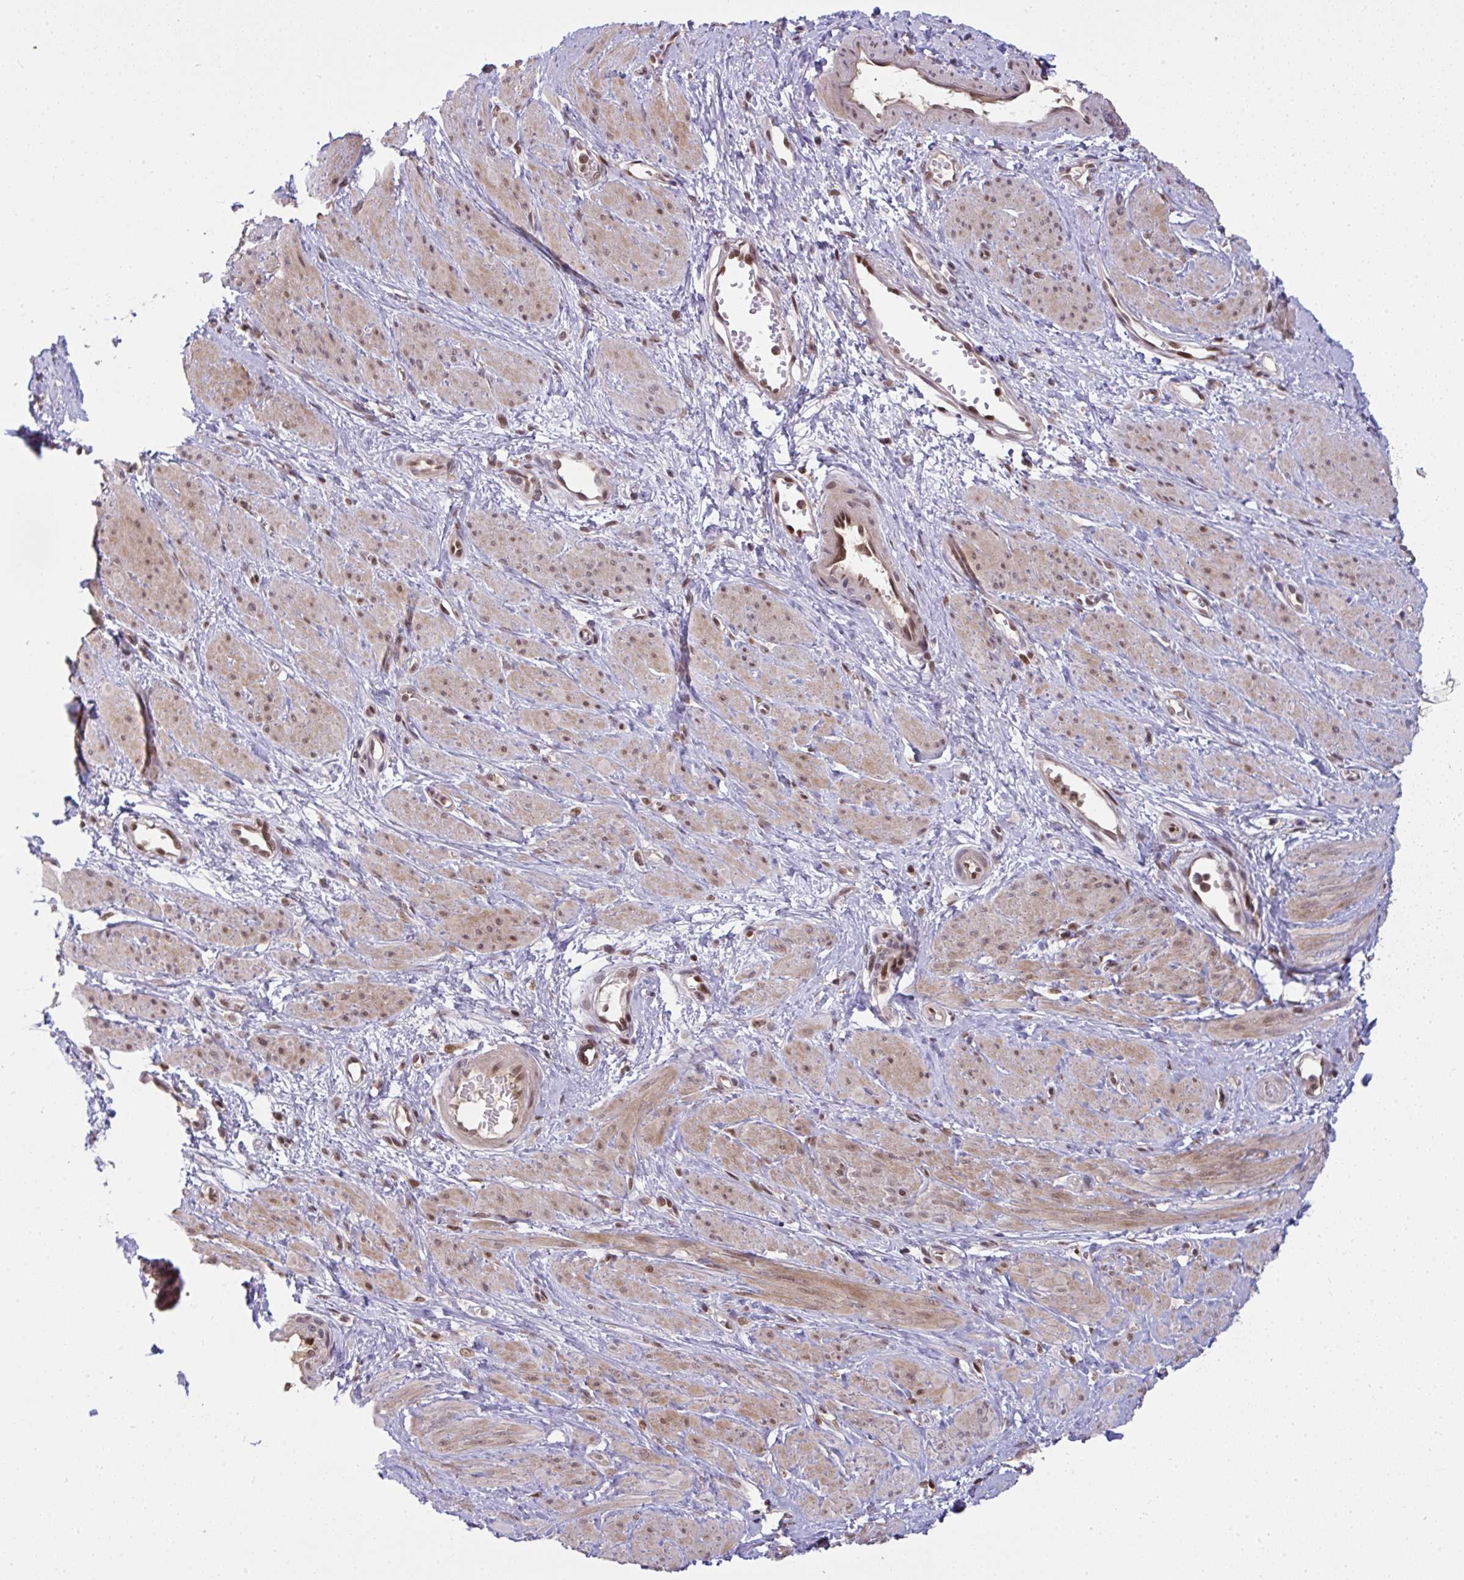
{"staining": {"intensity": "moderate", "quantity": "25%-75%", "location": "cytoplasmic/membranous,nuclear"}, "tissue": "smooth muscle", "cell_type": "Smooth muscle cells", "image_type": "normal", "snomed": [{"axis": "morphology", "description": "Normal tissue, NOS"}, {"axis": "topography", "description": "Smooth muscle"}, {"axis": "topography", "description": "Uterus"}], "caption": "Unremarkable smooth muscle demonstrates moderate cytoplasmic/membranous,nuclear staining in approximately 25%-75% of smooth muscle cells The staining was performed using DAB to visualize the protein expression in brown, while the nuclei were stained in blue with hematoxylin (Magnification: 20x)..", "gene": "KLF2", "patient": {"sex": "female", "age": 39}}